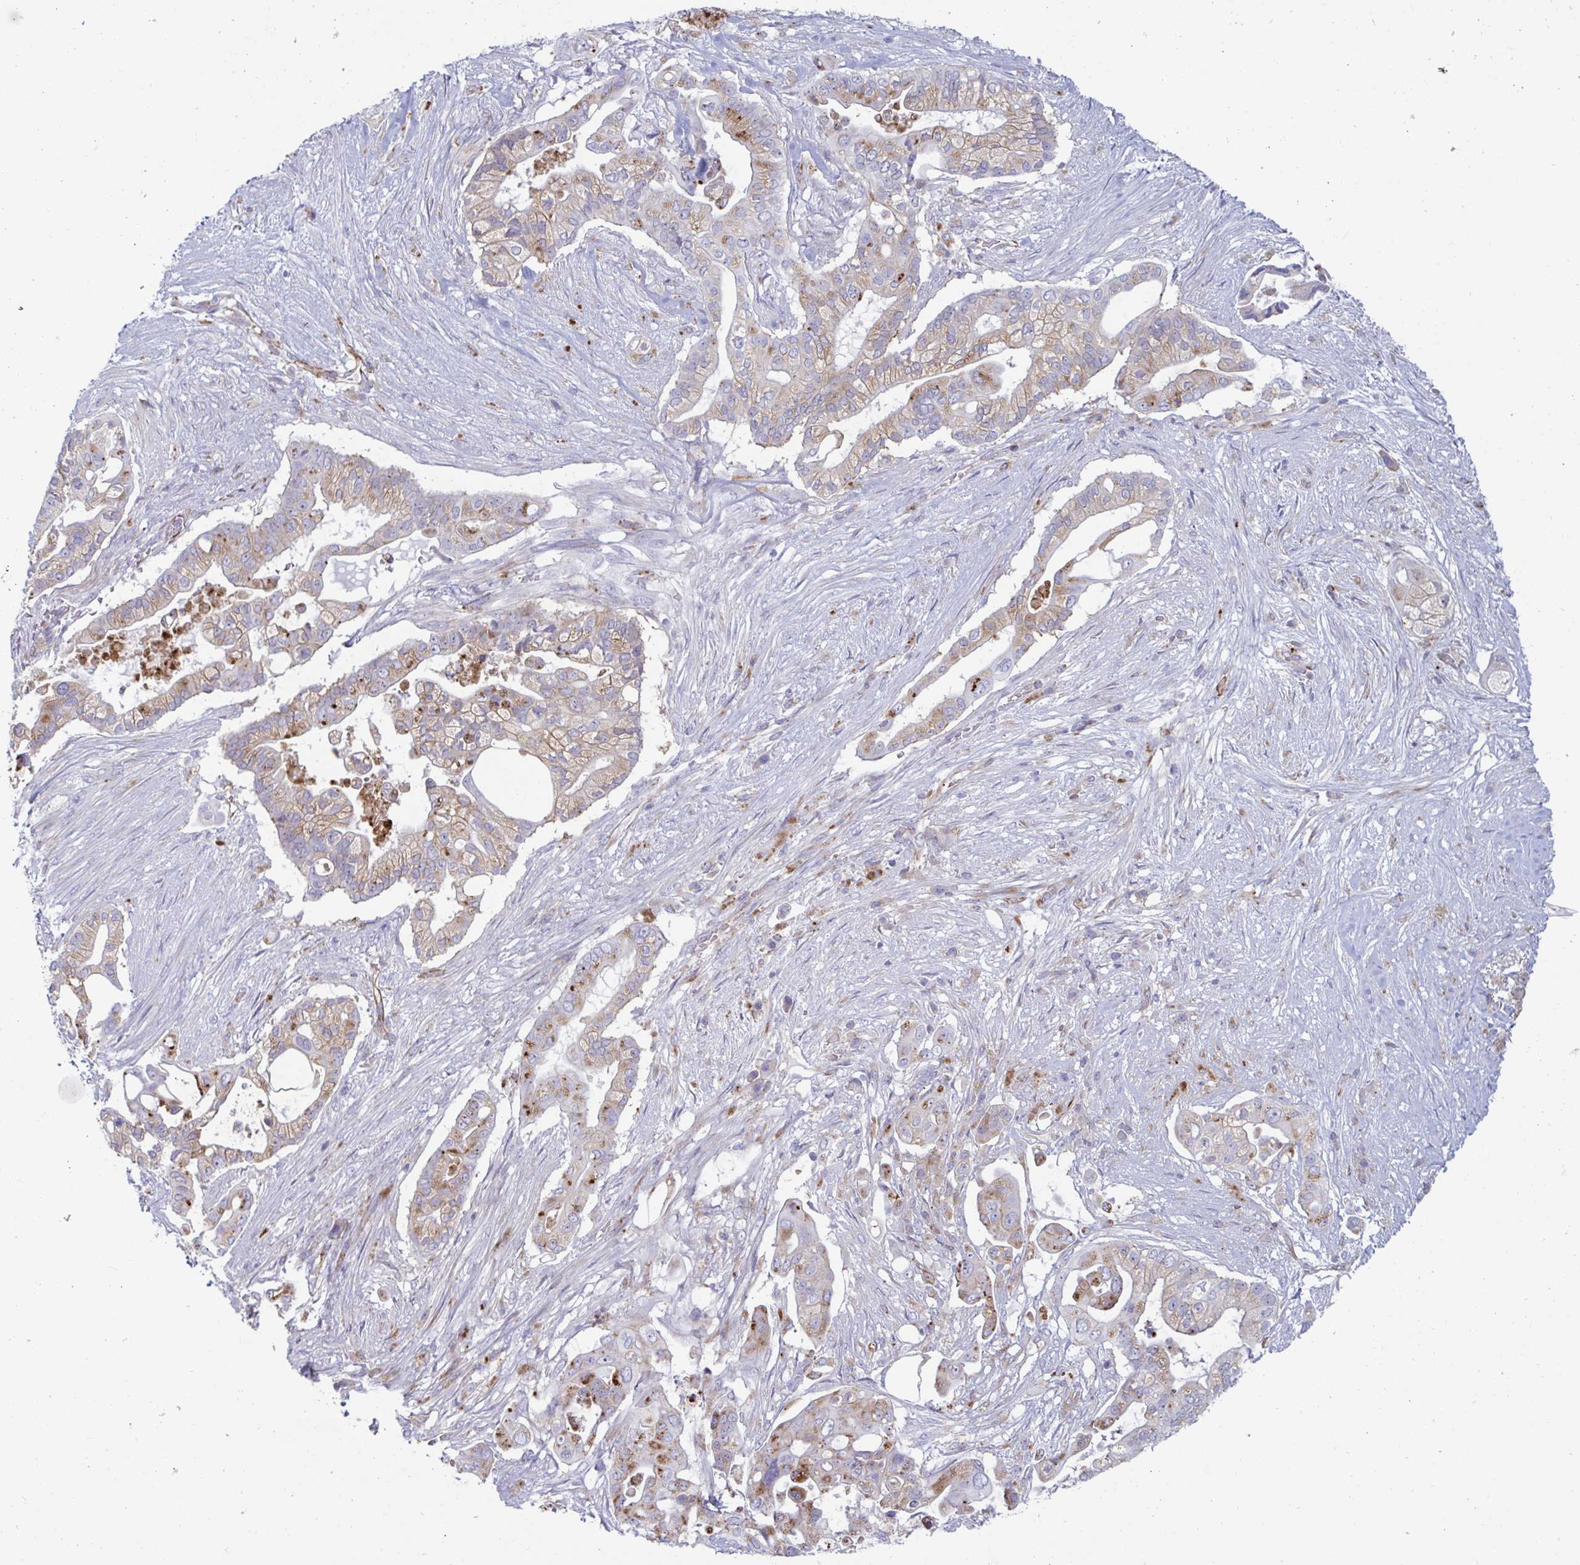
{"staining": {"intensity": "moderate", "quantity": "25%-75%", "location": "cytoplasmic/membranous"}, "tissue": "pancreatic cancer", "cell_type": "Tumor cells", "image_type": "cancer", "snomed": [{"axis": "morphology", "description": "Adenocarcinoma, NOS"}, {"axis": "topography", "description": "Pancreas"}], "caption": "About 25%-75% of tumor cells in pancreatic cancer exhibit moderate cytoplasmic/membranous protein positivity as visualized by brown immunohistochemical staining.", "gene": "SLC9A6", "patient": {"sex": "female", "age": 69}}